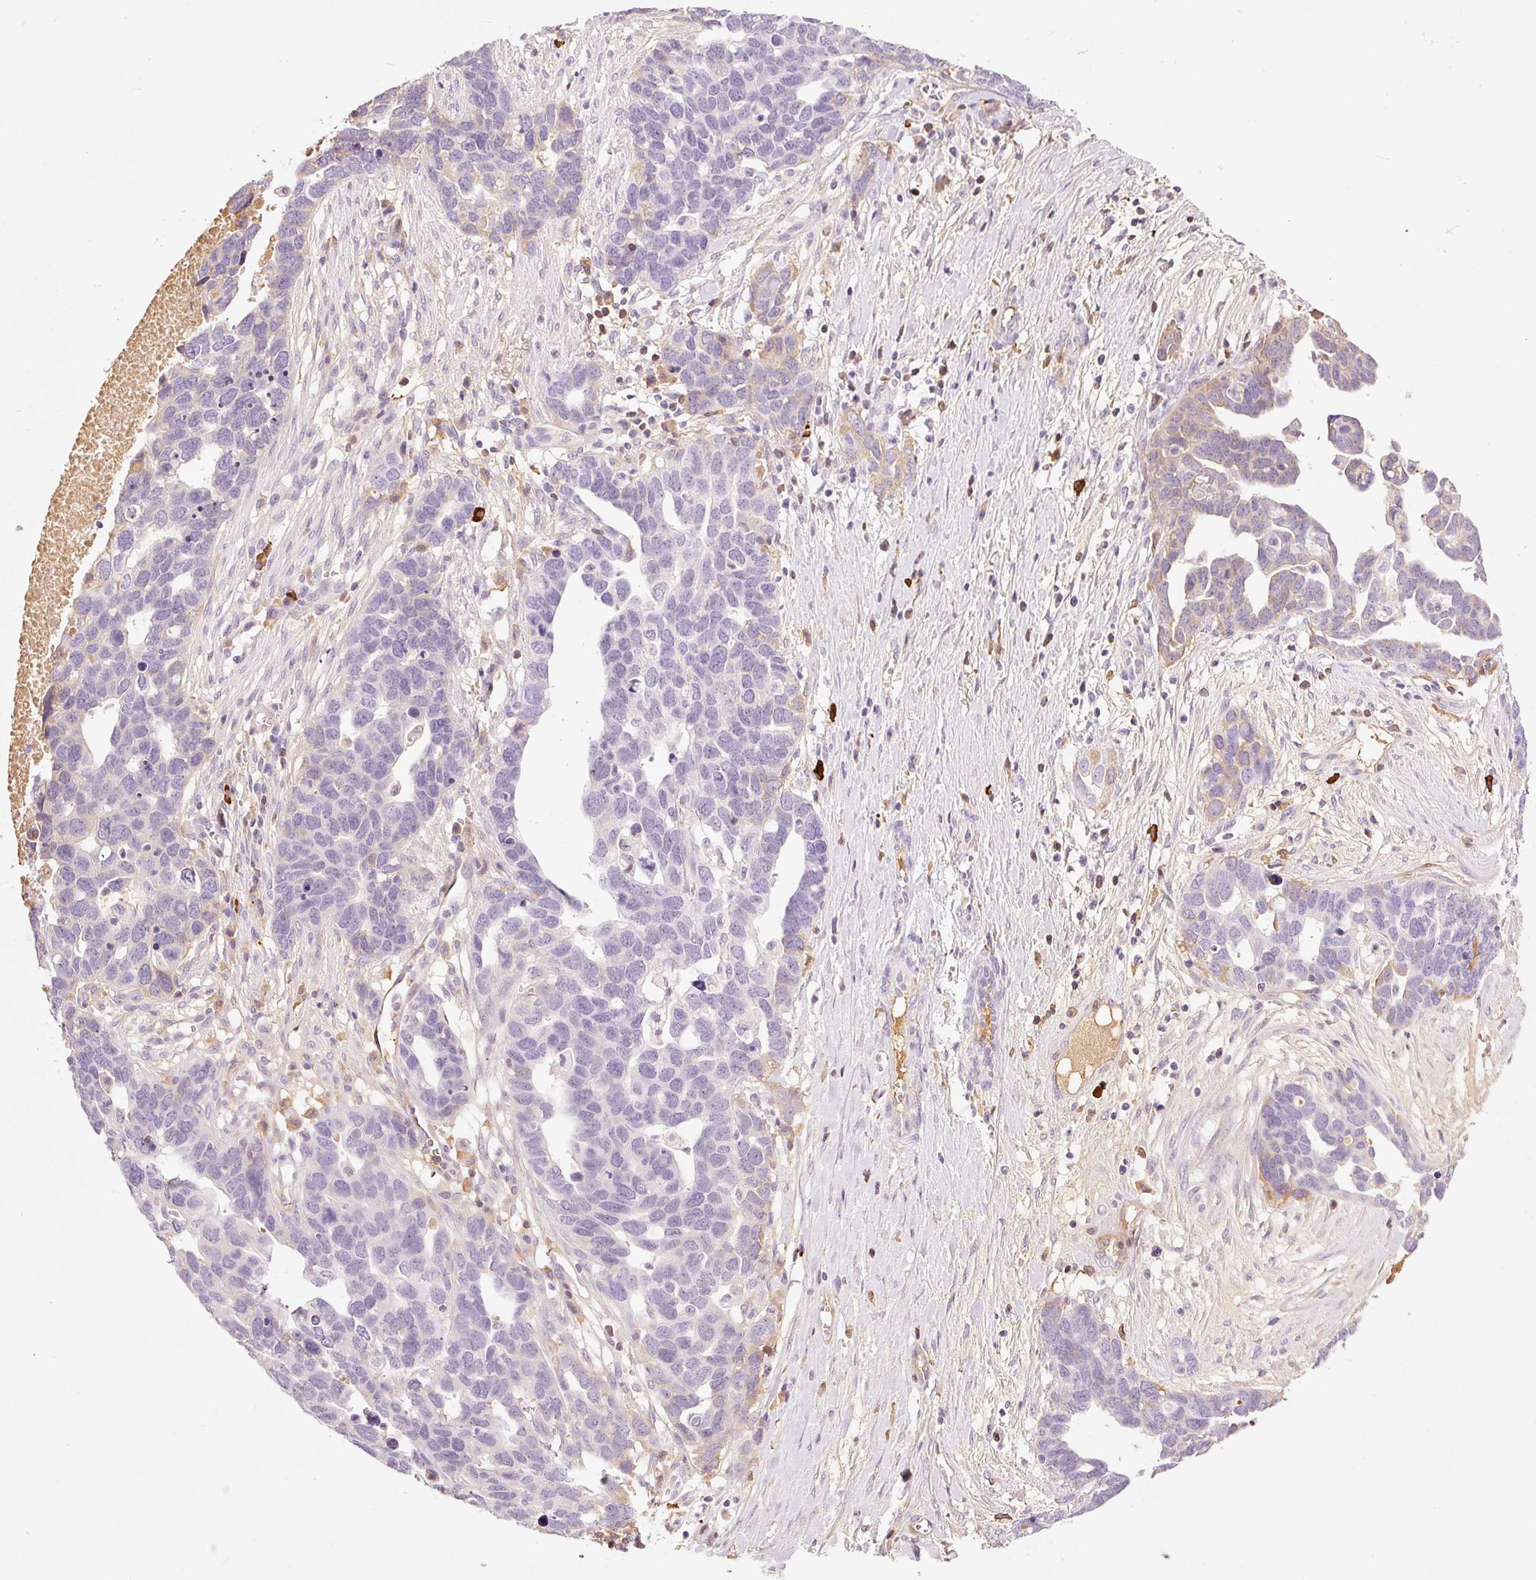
{"staining": {"intensity": "weak", "quantity": "<25%", "location": "cytoplasmic/membranous"}, "tissue": "ovarian cancer", "cell_type": "Tumor cells", "image_type": "cancer", "snomed": [{"axis": "morphology", "description": "Cystadenocarcinoma, serous, NOS"}, {"axis": "topography", "description": "Ovary"}], "caption": "Histopathology image shows no significant protein staining in tumor cells of serous cystadenocarcinoma (ovarian). (DAB (3,3'-diaminobenzidine) immunohistochemistry (IHC), high magnification).", "gene": "PRPF38B", "patient": {"sex": "female", "age": 54}}